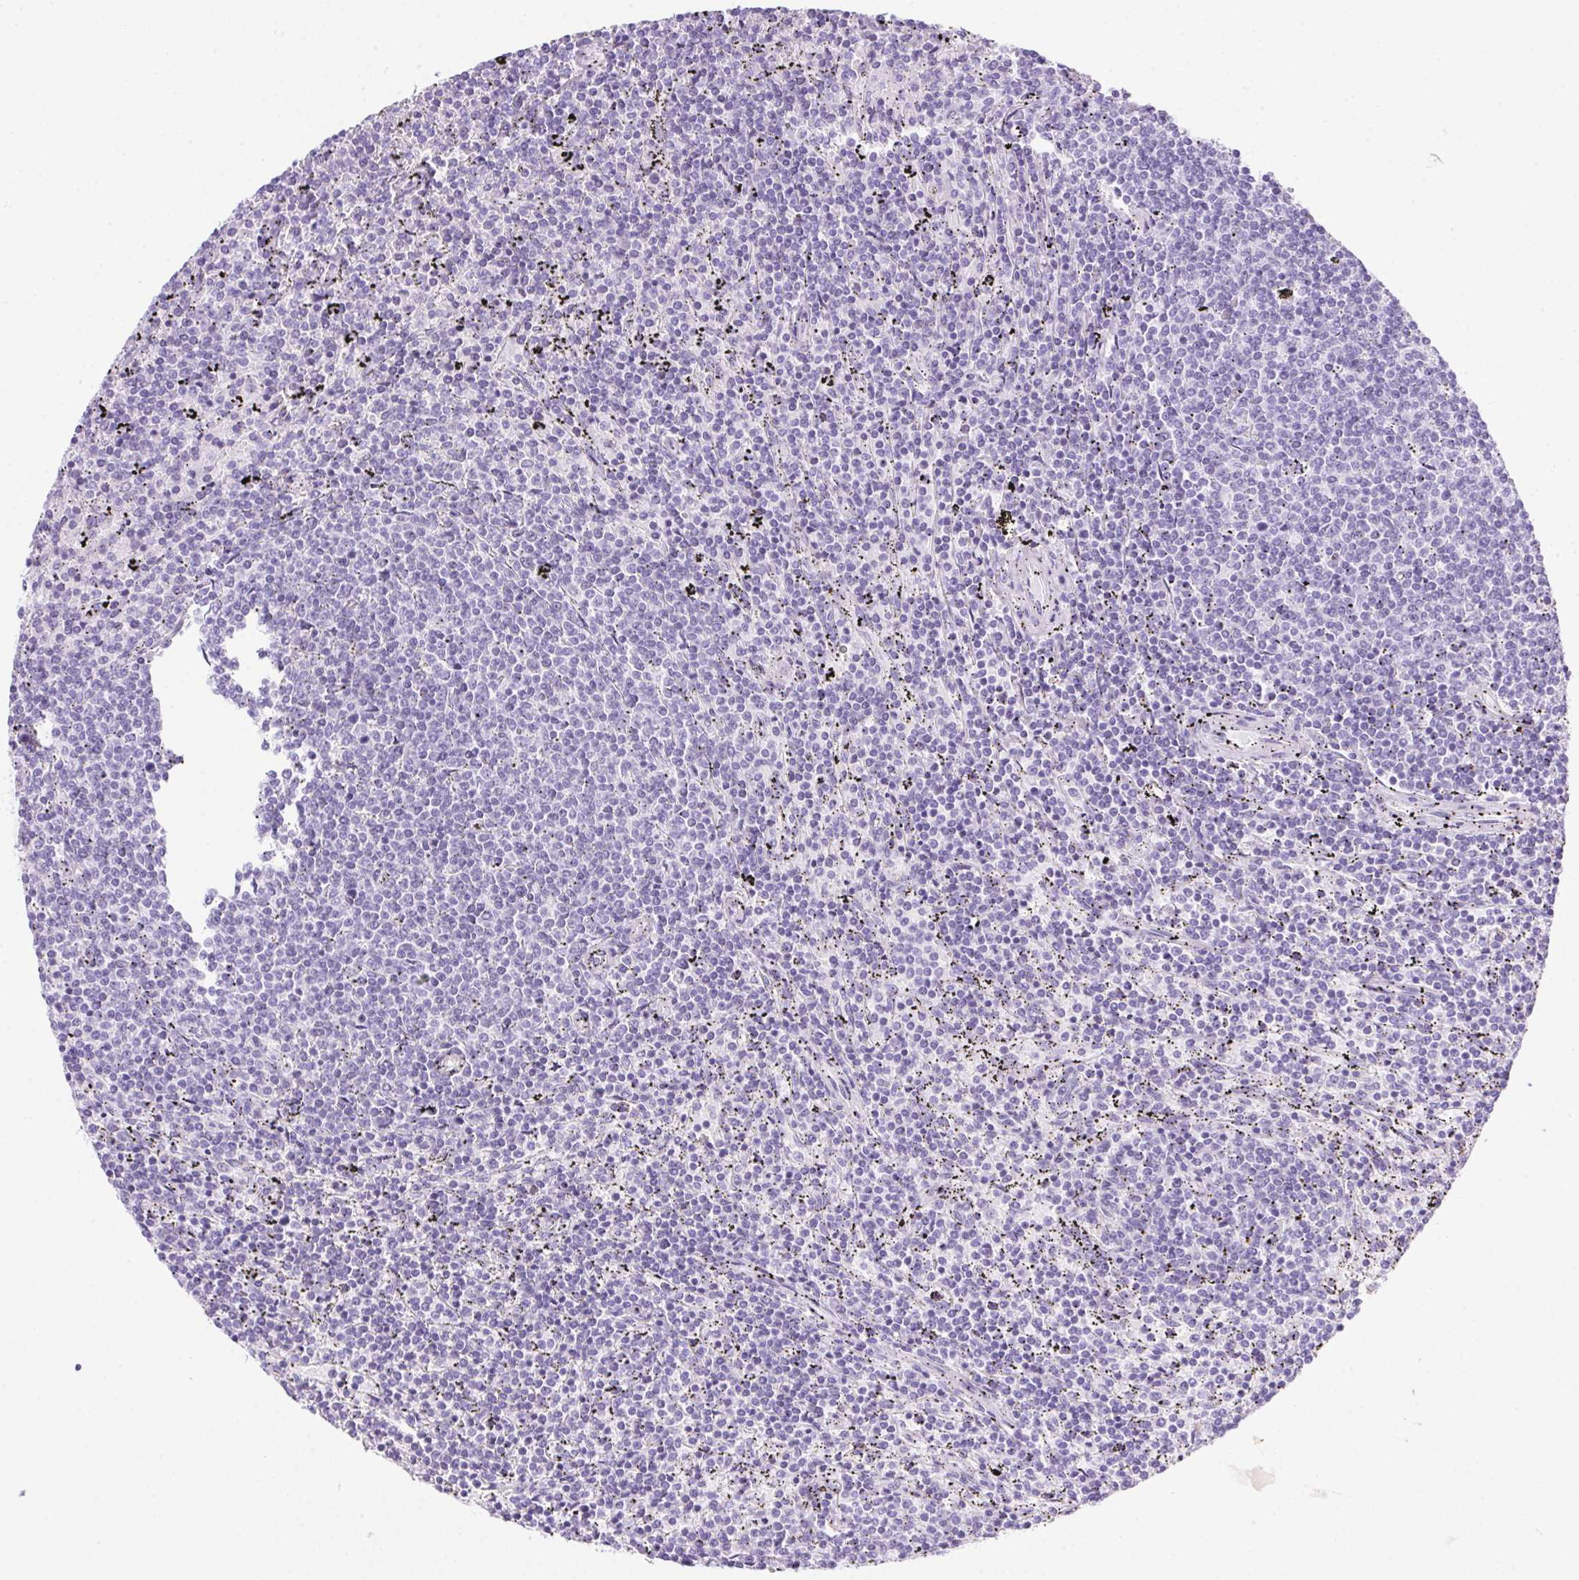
{"staining": {"intensity": "negative", "quantity": "none", "location": "none"}, "tissue": "lymphoma", "cell_type": "Tumor cells", "image_type": "cancer", "snomed": [{"axis": "morphology", "description": "Malignant lymphoma, non-Hodgkin's type, Low grade"}, {"axis": "topography", "description": "Spleen"}], "caption": "DAB immunohistochemical staining of malignant lymphoma, non-Hodgkin's type (low-grade) demonstrates no significant positivity in tumor cells.", "gene": "SPACA5B", "patient": {"sex": "female", "age": 50}}